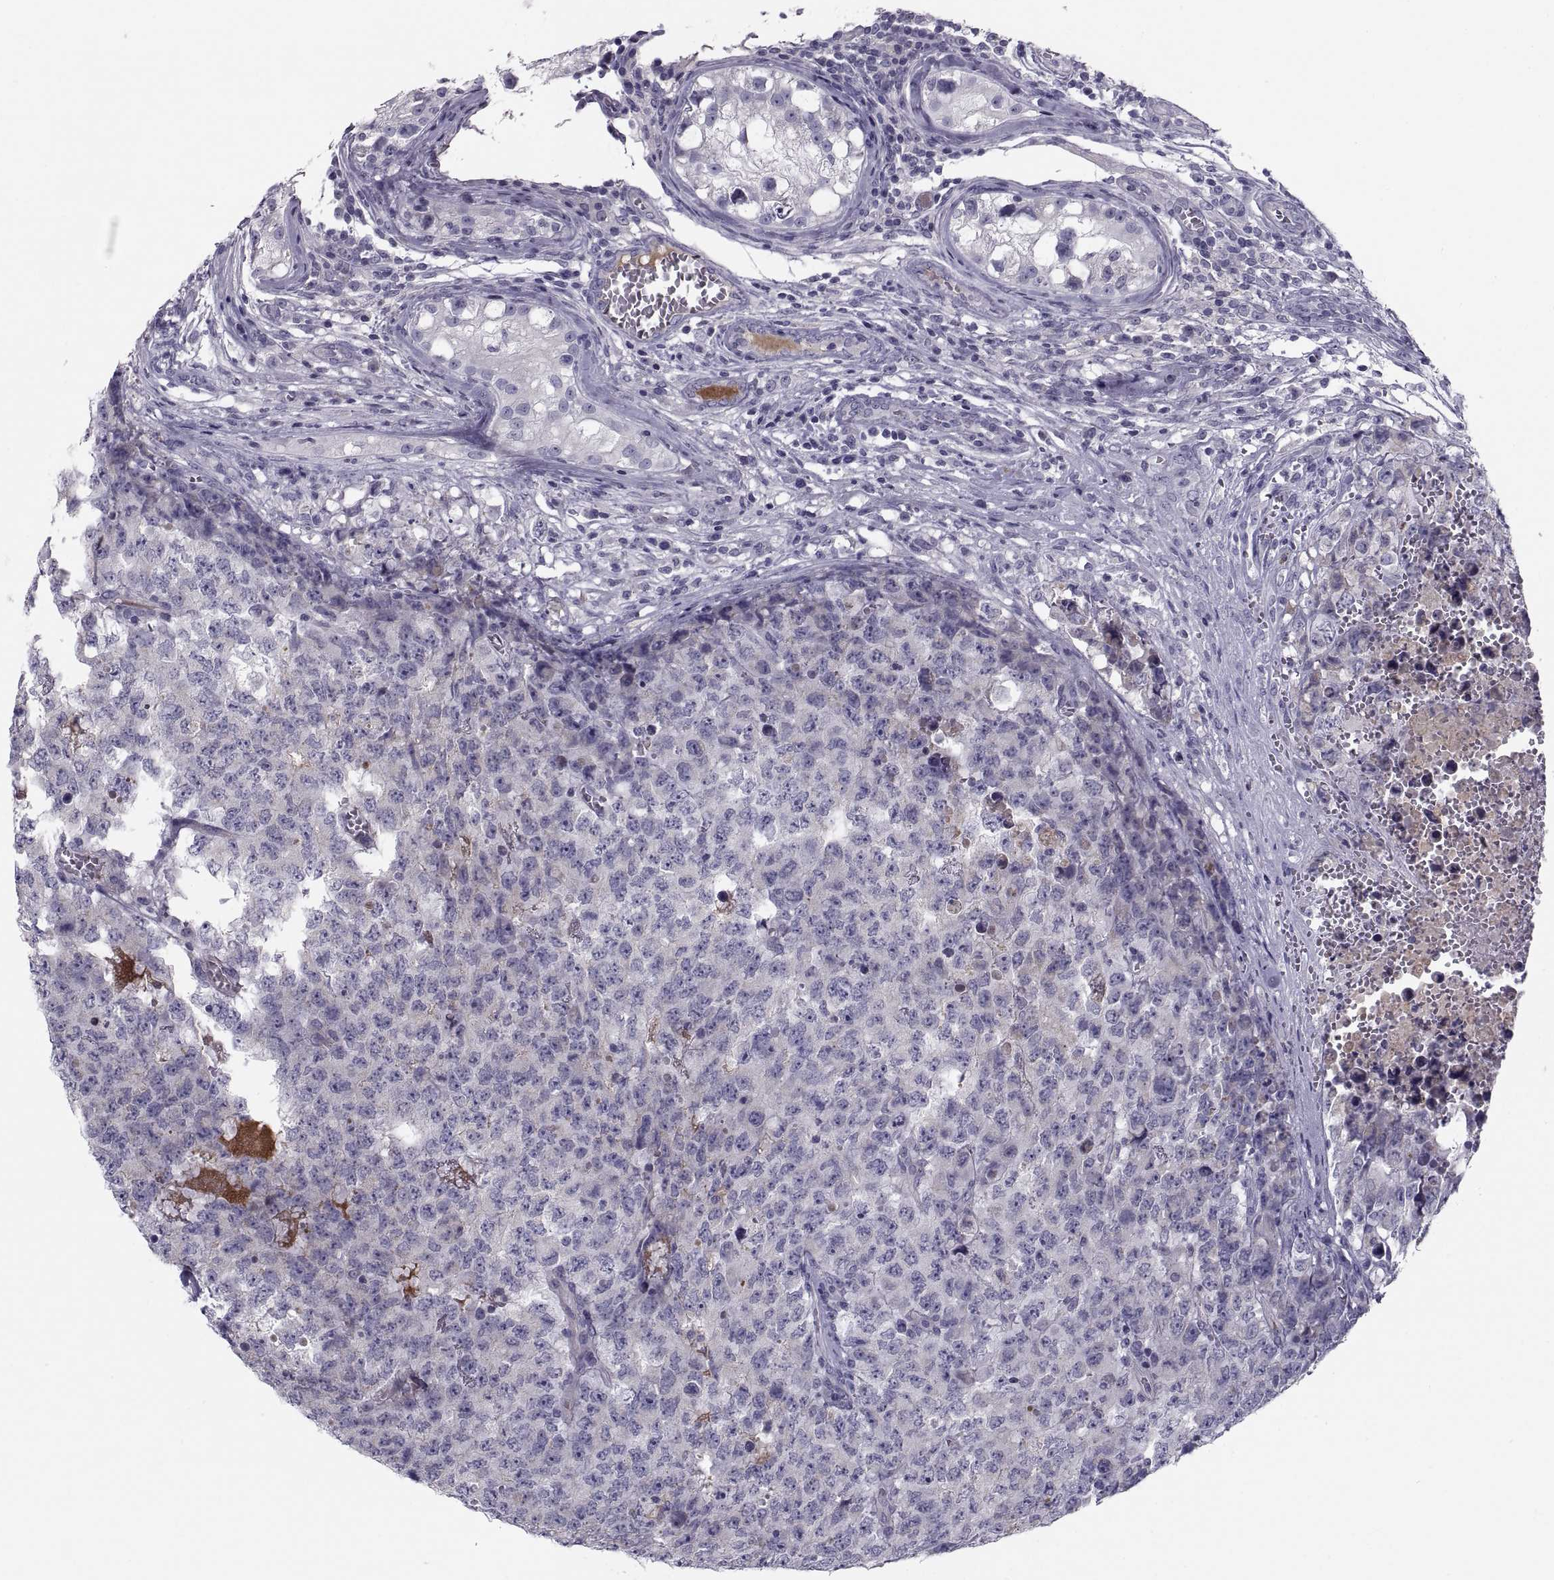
{"staining": {"intensity": "negative", "quantity": "none", "location": "none"}, "tissue": "testis cancer", "cell_type": "Tumor cells", "image_type": "cancer", "snomed": [{"axis": "morphology", "description": "Carcinoma, Embryonal, NOS"}, {"axis": "topography", "description": "Testis"}], "caption": "IHC of embryonal carcinoma (testis) displays no expression in tumor cells.", "gene": "PDZRN4", "patient": {"sex": "male", "age": 23}}